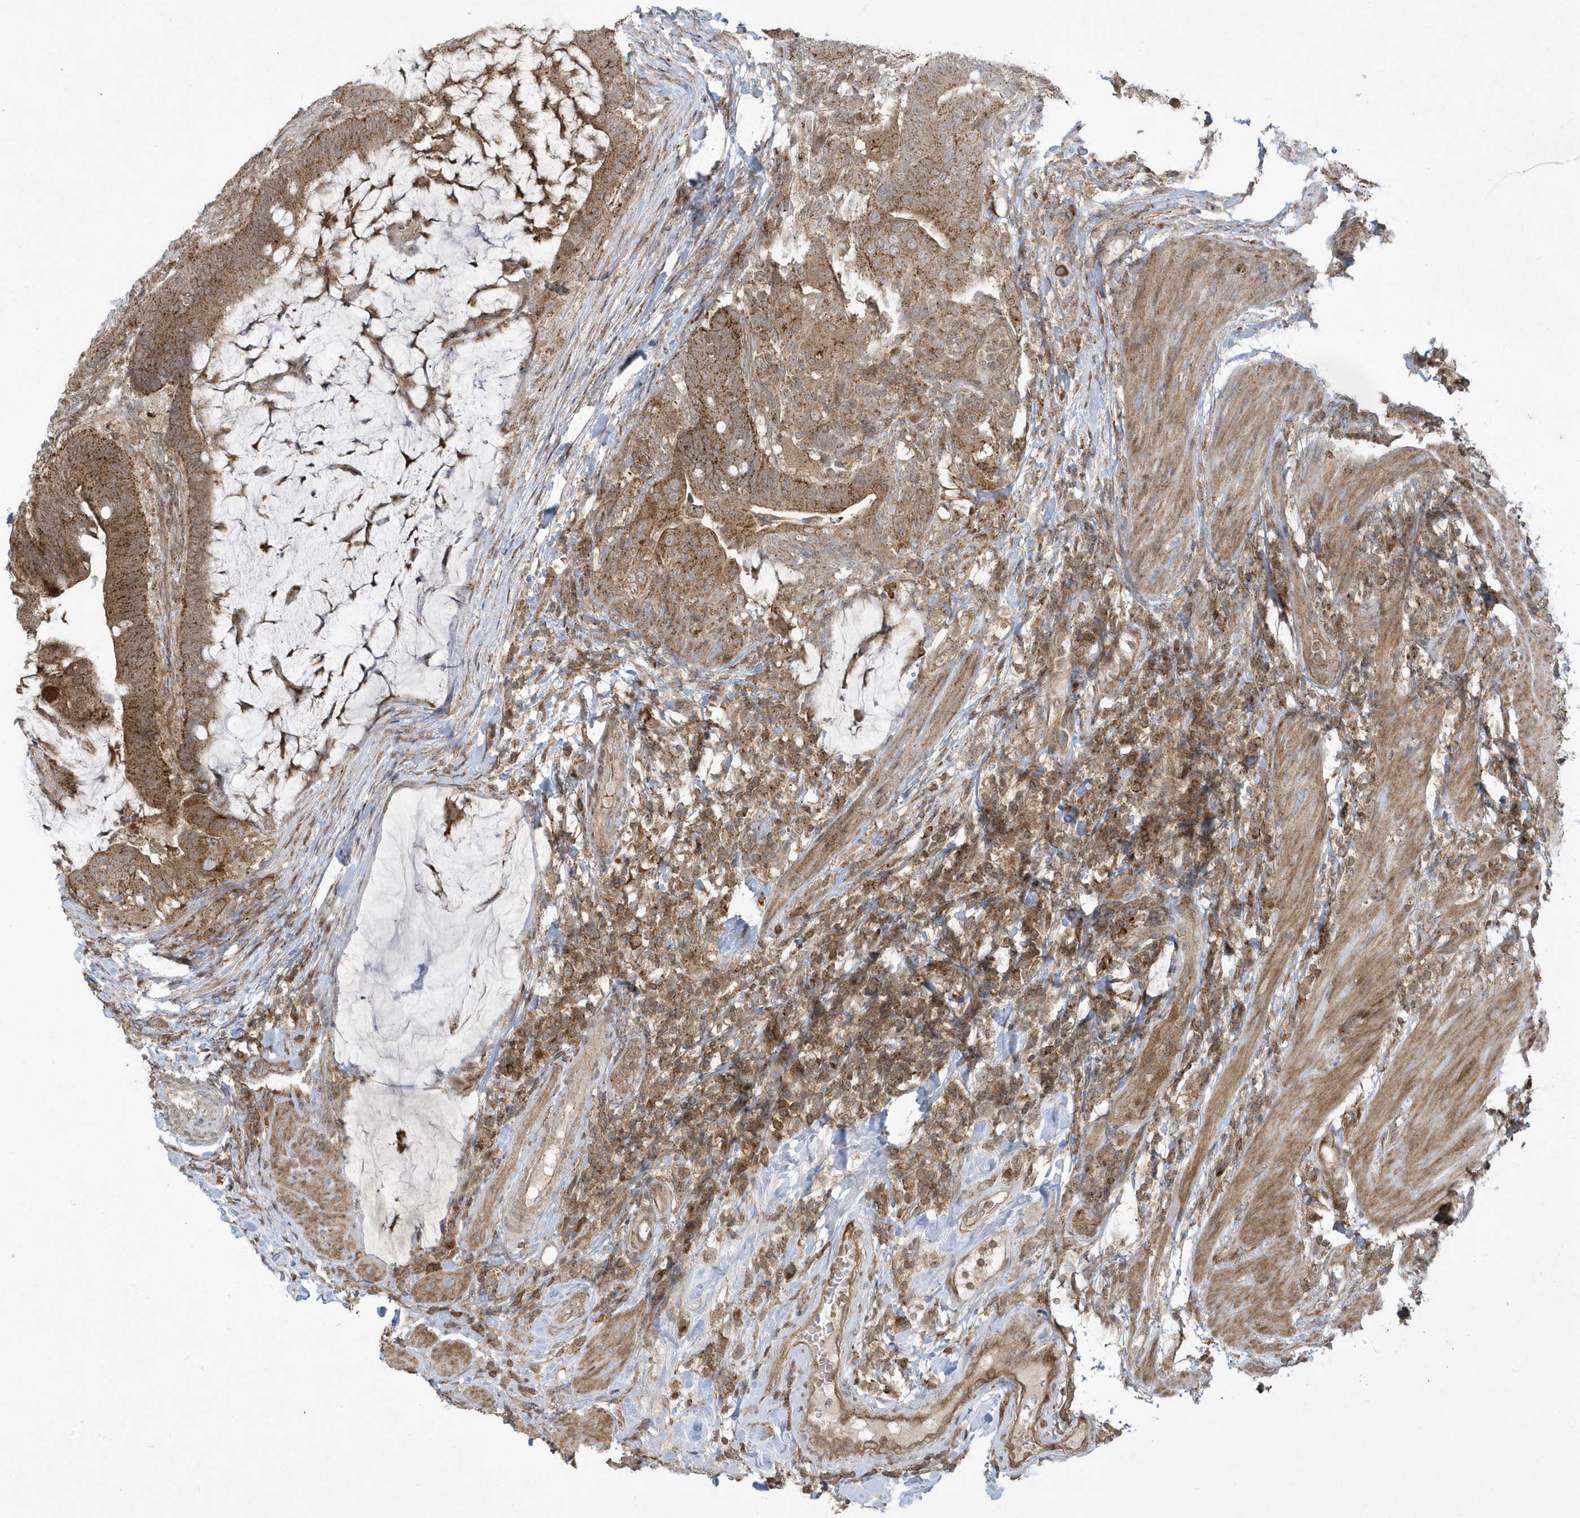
{"staining": {"intensity": "moderate", "quantity": ">75%", "location": "cytoplasmic/membranous"}, "tissue": "colorectal cancer", "cell_type": "Tumor cells", "image_type": "cancer", "snomed": [{"axis": "morphology", "description": "Adenocarcinoma, NOS"}, {"axis": "topography", "description": "Colon"}], "caption": "High-magnification brightfield microscopy of colorectal cancer (adenocarcinoma) stained with DAB (3,3'-diaminobenzidine) (brown) and counterstained with hematoxylin (blue). tumor cells exhibit moderate cytoplasmic/membranous expression is present in about>75% of cells.", "gene": "STAMBP", "patient": {"sex": "female", "age": 66}}